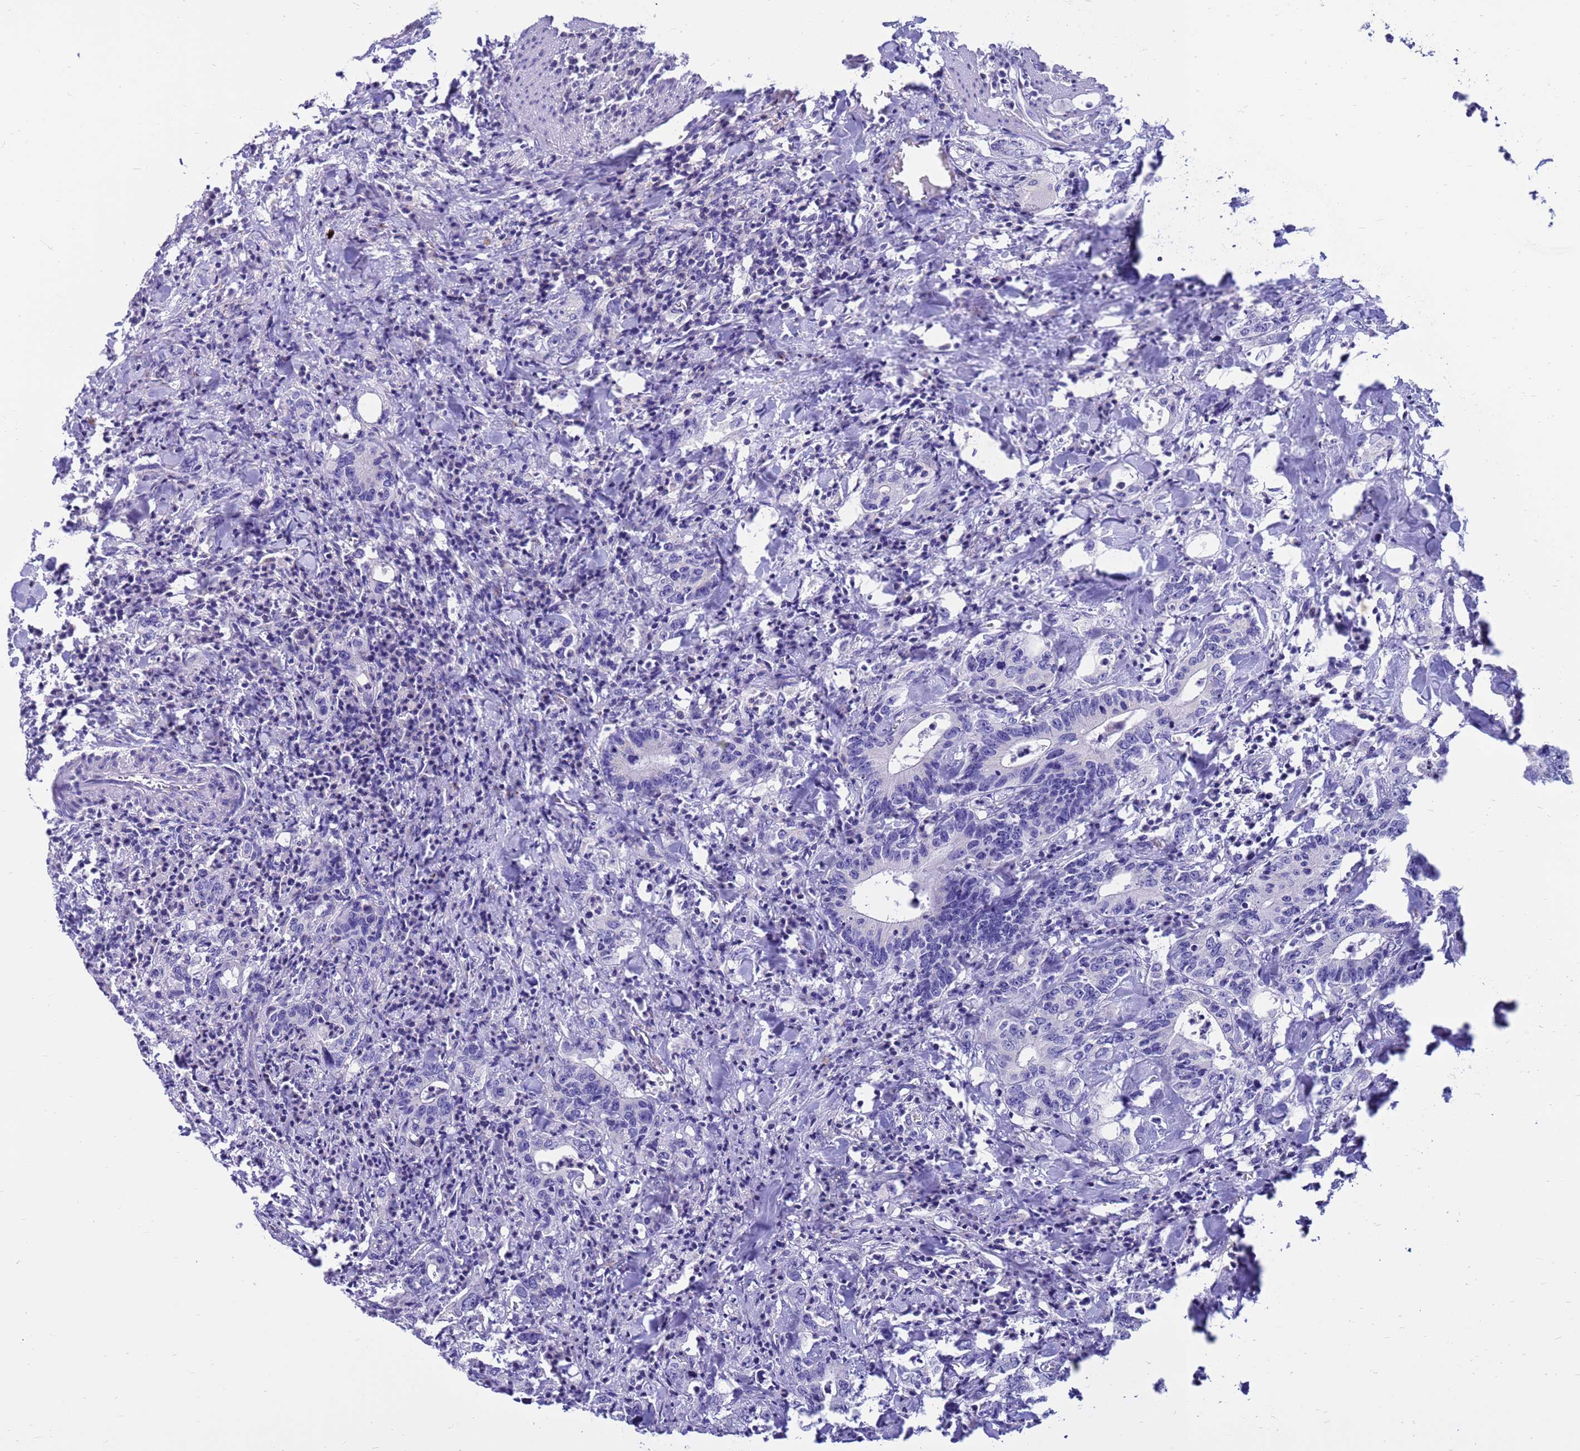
{"staining": {"intensity": "negative", "quantity": "none", "location": "none"}, "tissue": "colorectal cancer", "cell_type": "Tumor cells", "image_type": "cancer", "snomed": [{"axis": "morphology", "description": "Adenocarcinoma, NOS"}, {"axis": "topography", "description": "Colon"}], "caption": "Adenocarcinoma (colorectal) was stained to show a protein in brown. There is no significant positivity in tumor cells.", "gene": "PDE10A", "patient": {"sex": "female", "age": 75}}